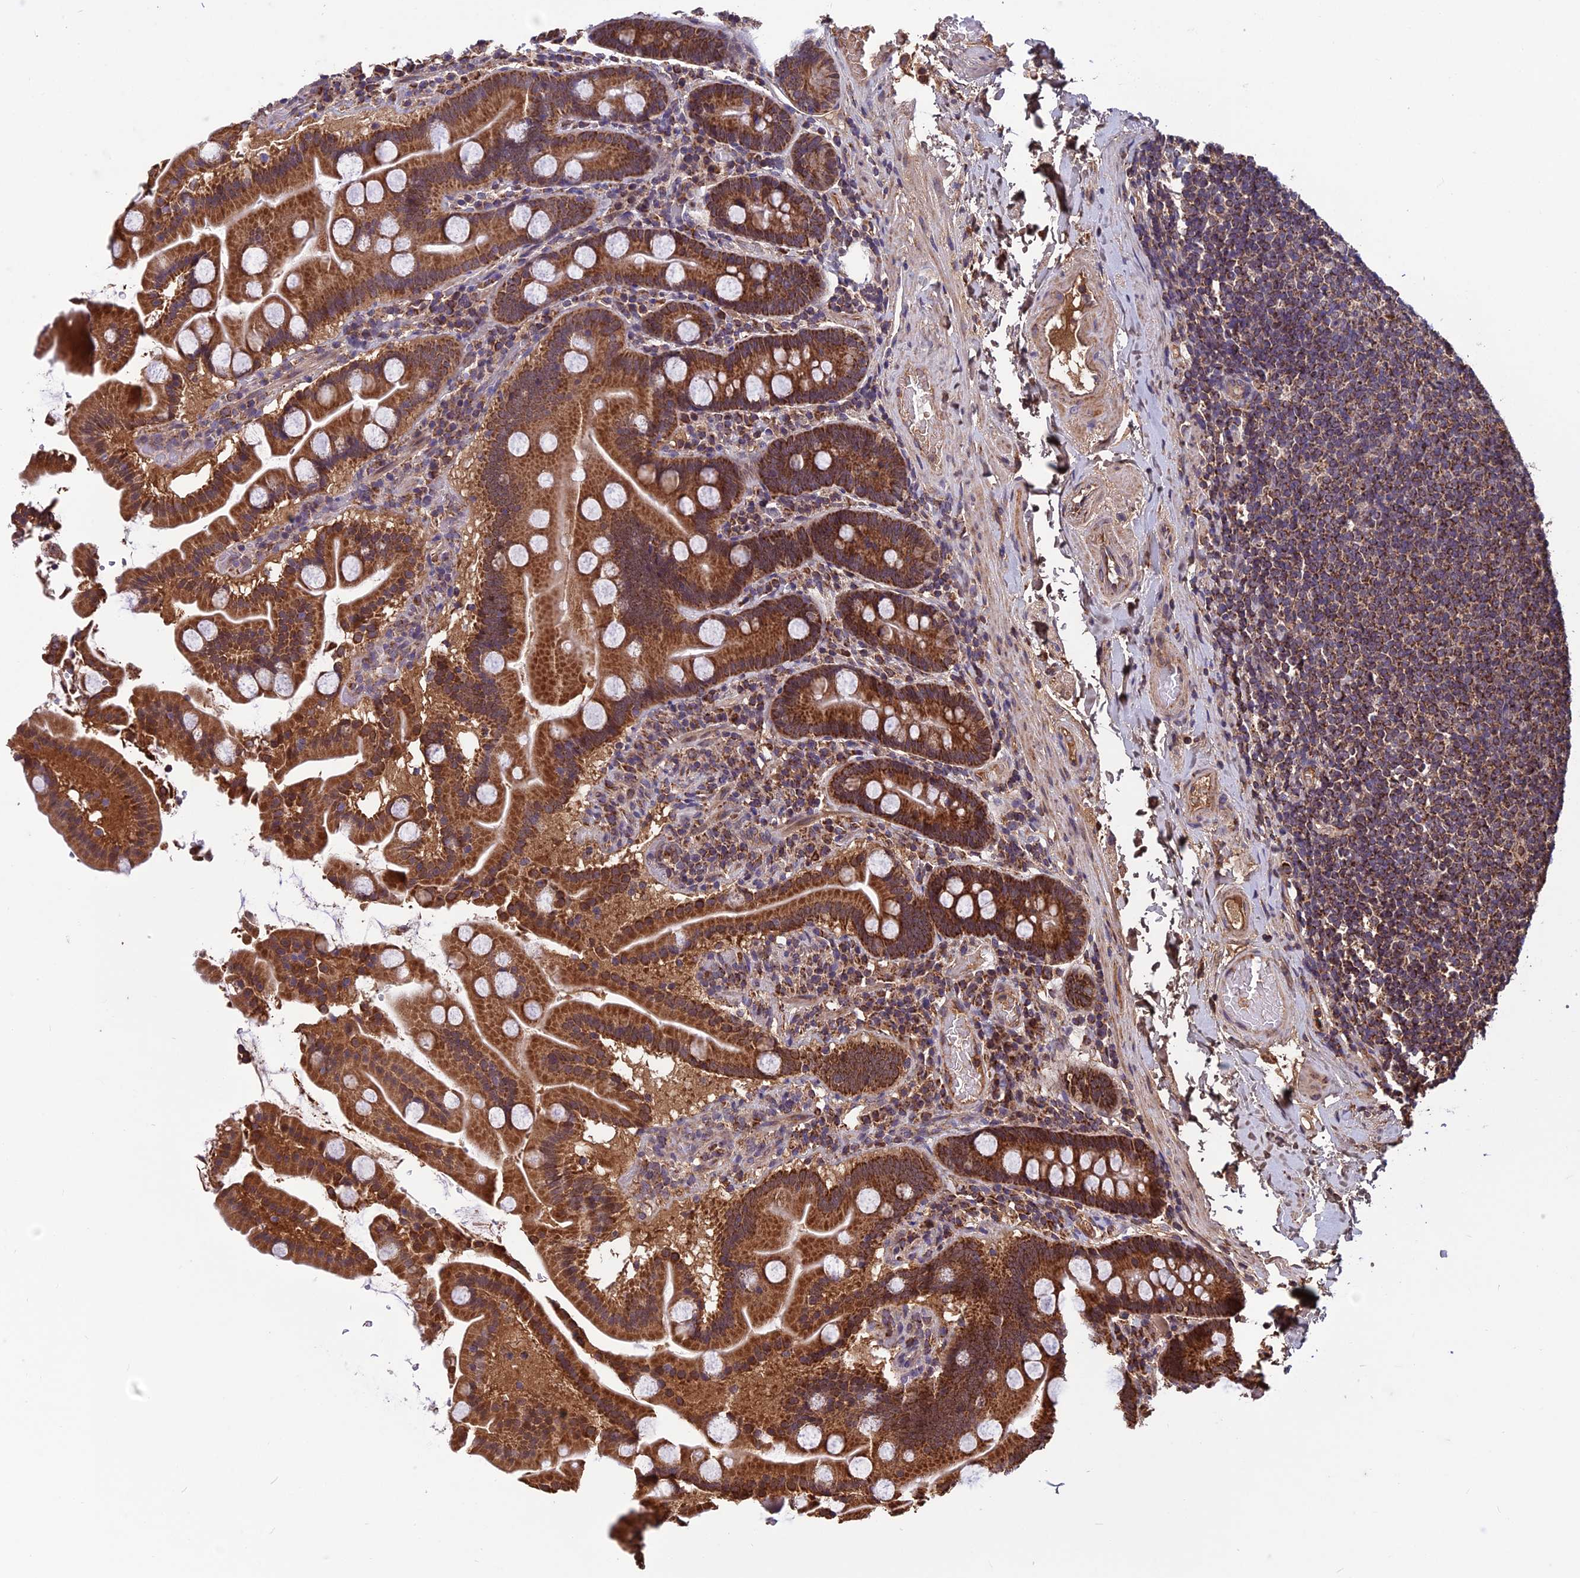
{"staining": {"intensity": "strong", "quantity": ">75%", "location": "cytoplasmic/membranous"}, "tissue": "duodenum", "cell_type": "Glandular cells", "image_type": "normal", "snomed": [{"axis": "morphology", "description": "Normal tissue, NOS"}, {"axis": "topography", "description": "Duodenum"}], "caption": "Duodenum stained with DAB immunohistochemistry displays high levels of strong cytoplasmic/membranous positivity in about >75% of glandular cells.", "gene": "CCDC15", "patient": {"sex": "male", "age": 55}}